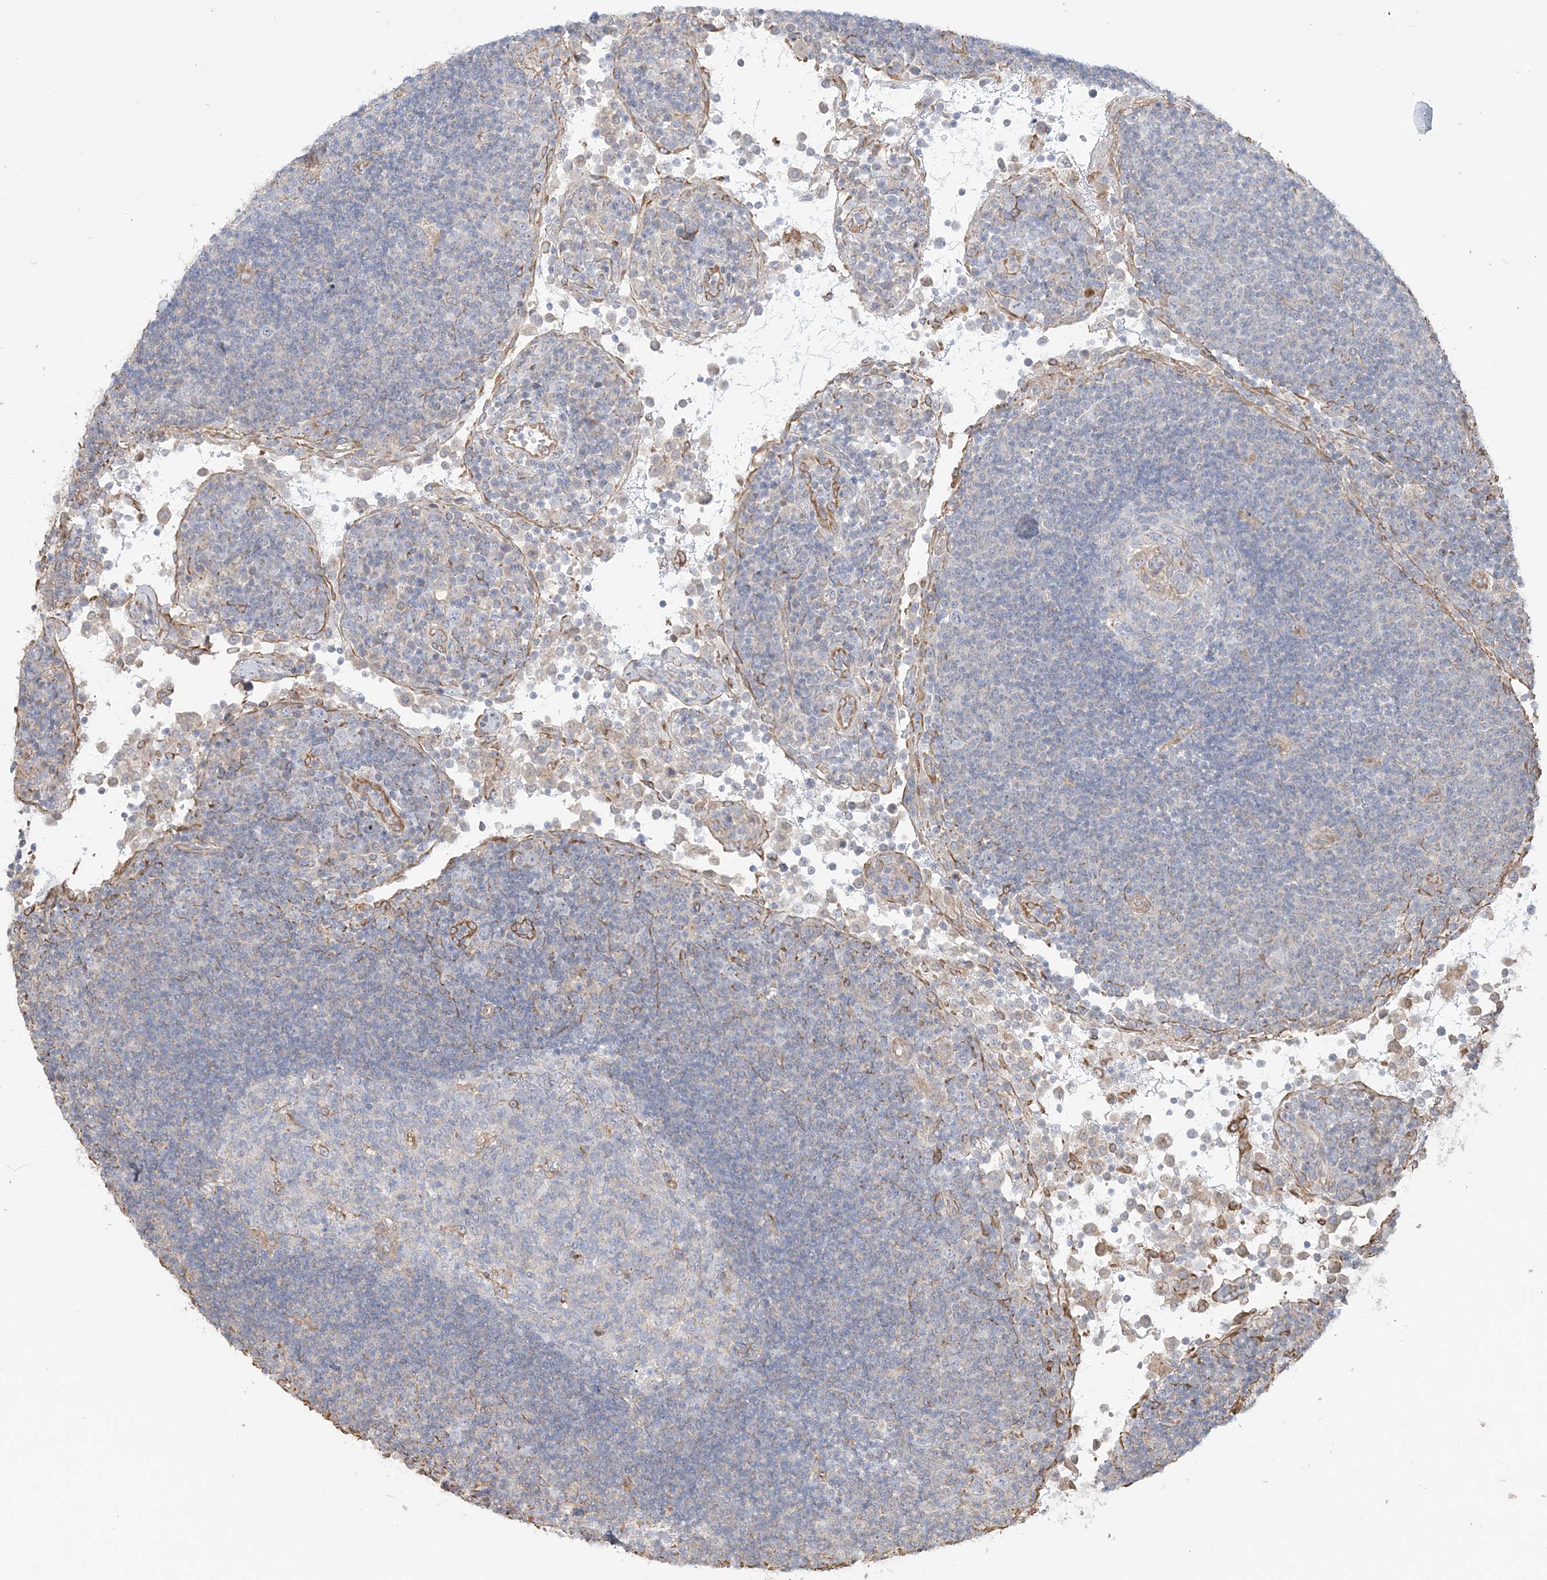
{"staining": {"intensity": "negative", "quantity": "none", "location": "none"}, "tissue": "lymph node", "cell_type": "Germinal center cells", "image_type": "normal", "snomed": [{"axis": "morphology", "description": "Normal tissue, NOS"}, {"axis": "topography", "description": "Lymph node"}], "caption": "DAB immunohistochemical staining of benign lymph node exhibits no significant positivity in germinal center cells.", "gene": "ZNF821", "patient": {"sex": "female", "age": 53}}